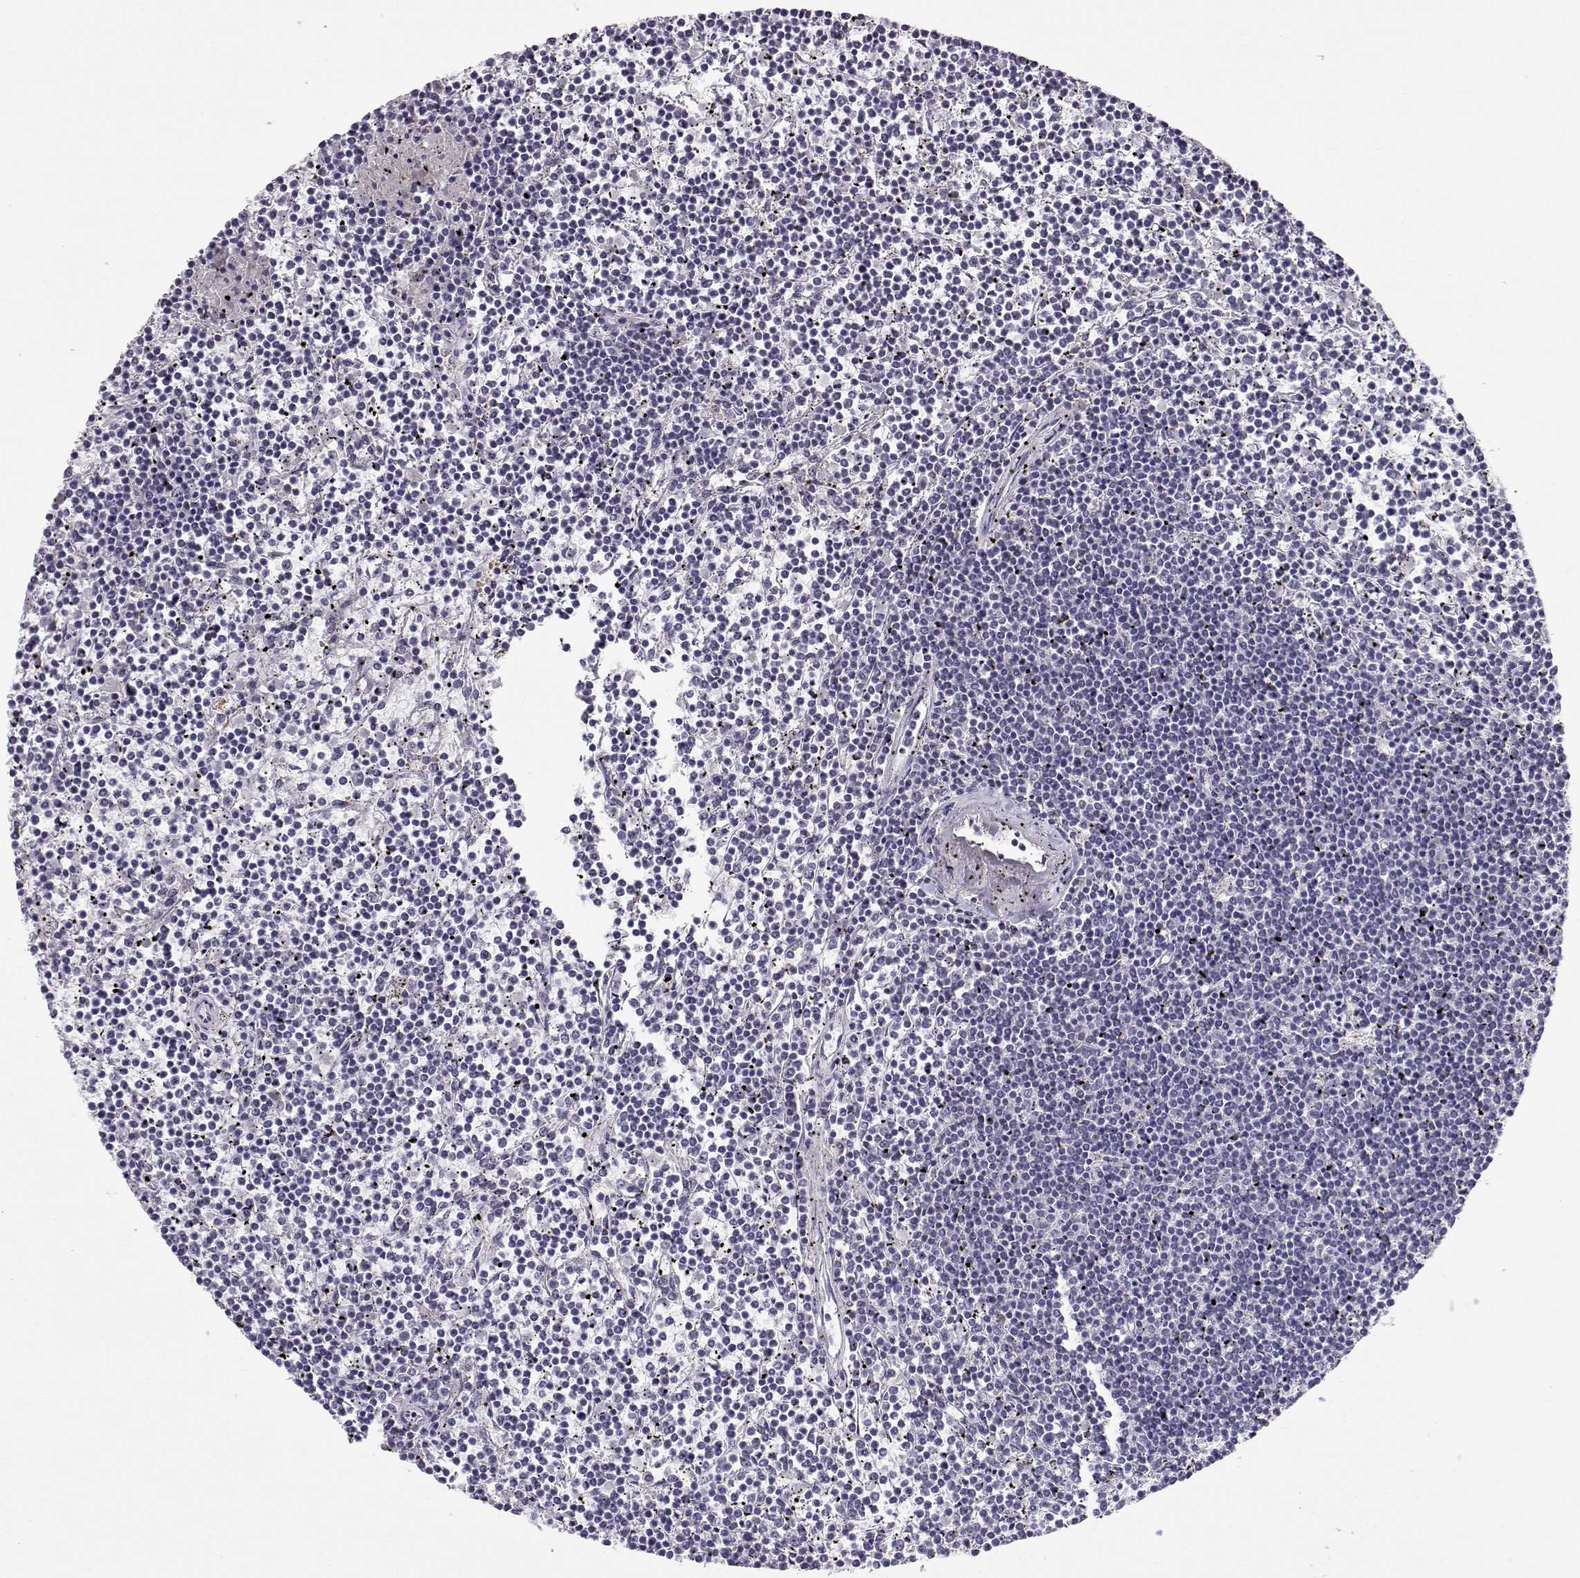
{"staining": {"intensity": "negative", "quantity": "none", "location": "none"}, "tissue": "lymphoma", "cell_type": "Tumor cells", "image_type": "cancer", "snomed": [{"axis": "morphology", "description": "Malignant lymphoma, non-Hodgkin's type, Low grade"}, {"axis": "topography", "description": "Spleen"}], "caption": "This is an IHC micrograph of human malignant lymphoma, non-Hodgkin's type (low-grade). There is no expression in tumor cells.", "gene": "NPVF", "patient": {"sex": "female", "age": 19}}